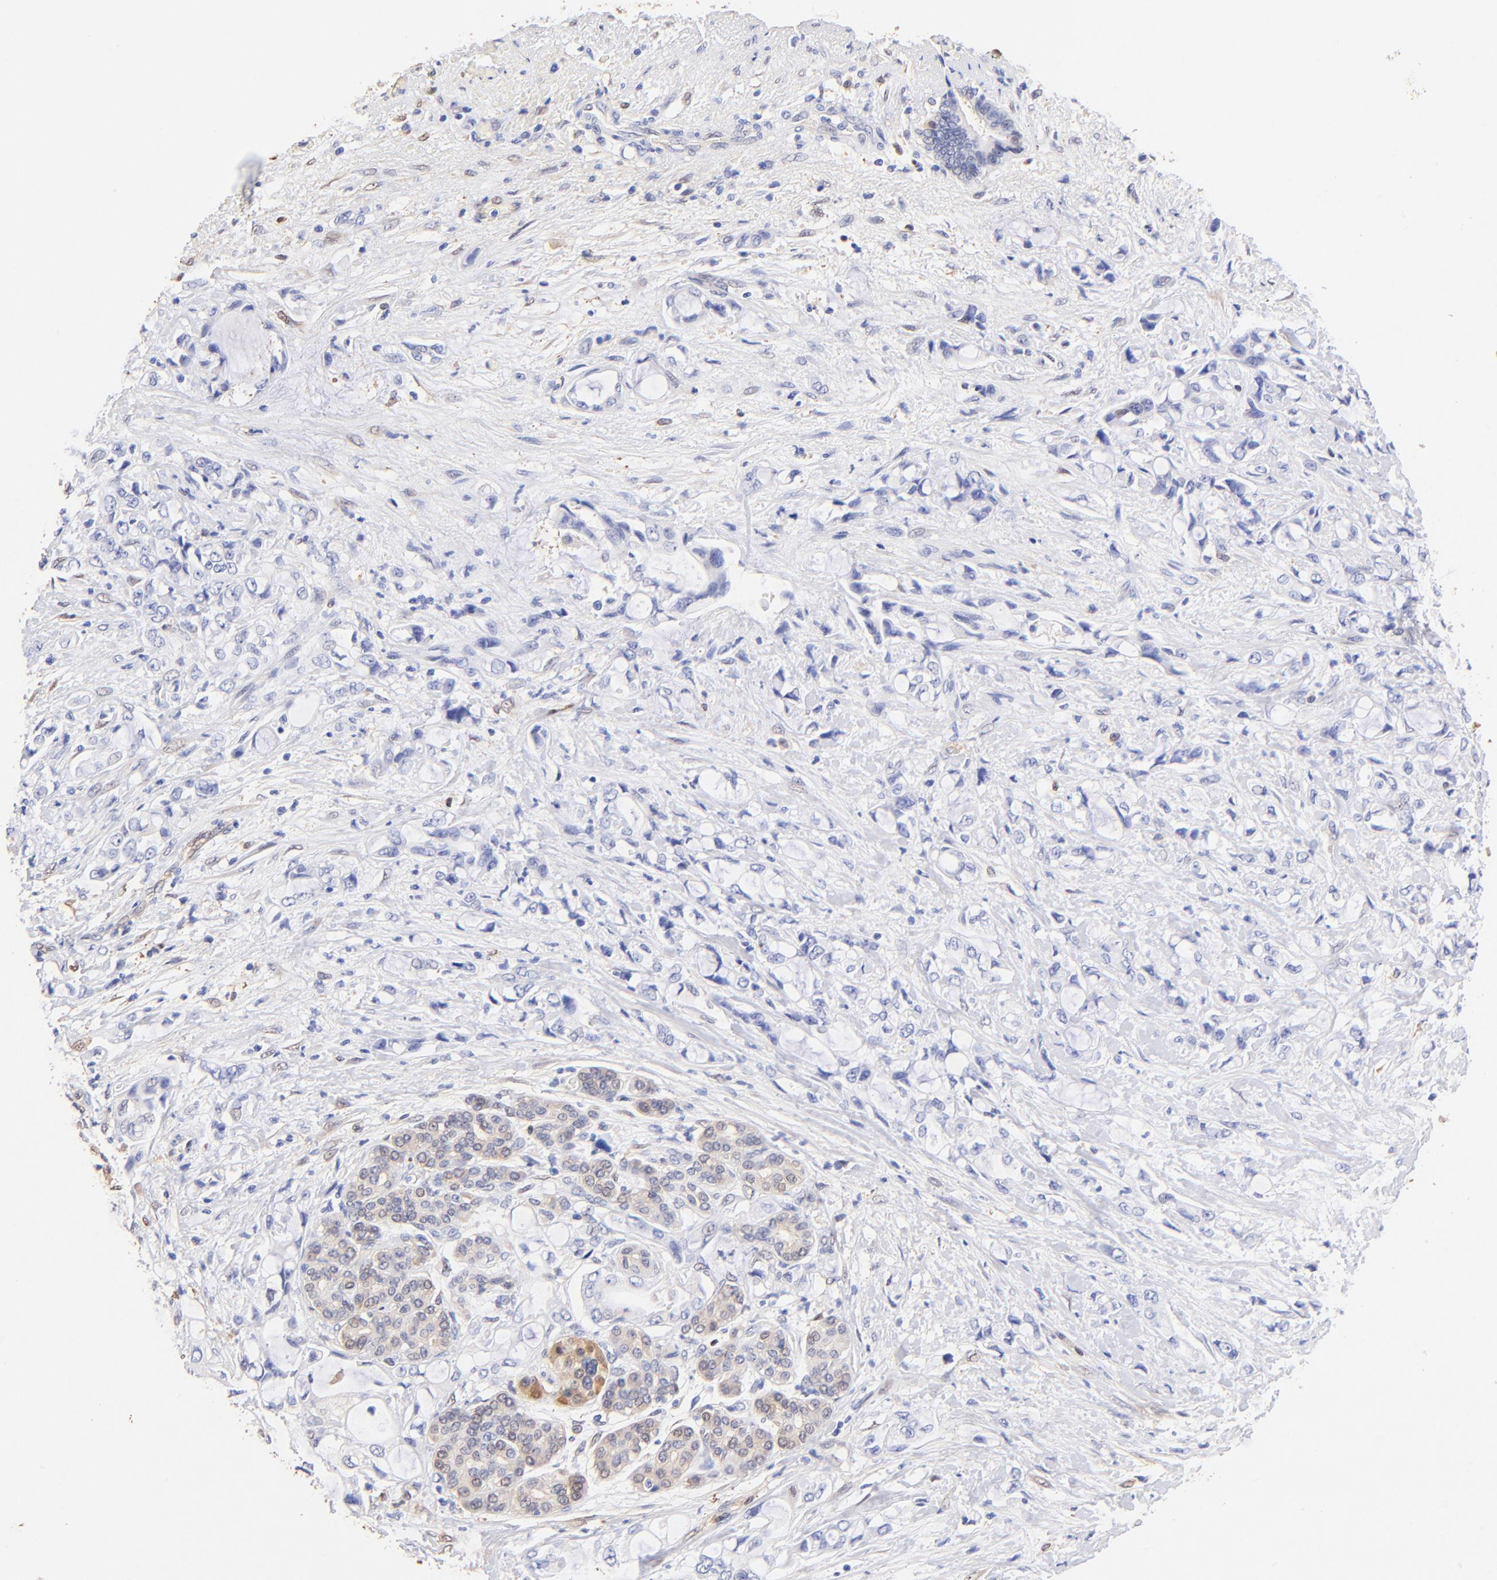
{"staining": {"intensity": "negative", "quantity": "none", "location": "none"}, "tissue": "pancreatic cancer", "cell_type": "Tumor cells", "image_type": "cancer", "snomed": [{"axis": "morphology", "description": "Adenocarcinoma, NOS"}, {"axis": "topography", "description": "Pancreas"}], "caption": "This is an IHC micrograph of pancreatic cancer. There is no positivity in tumor cells.", "gene": "ALDH1A1", "patient": {"sex": "female", "age": 70}}